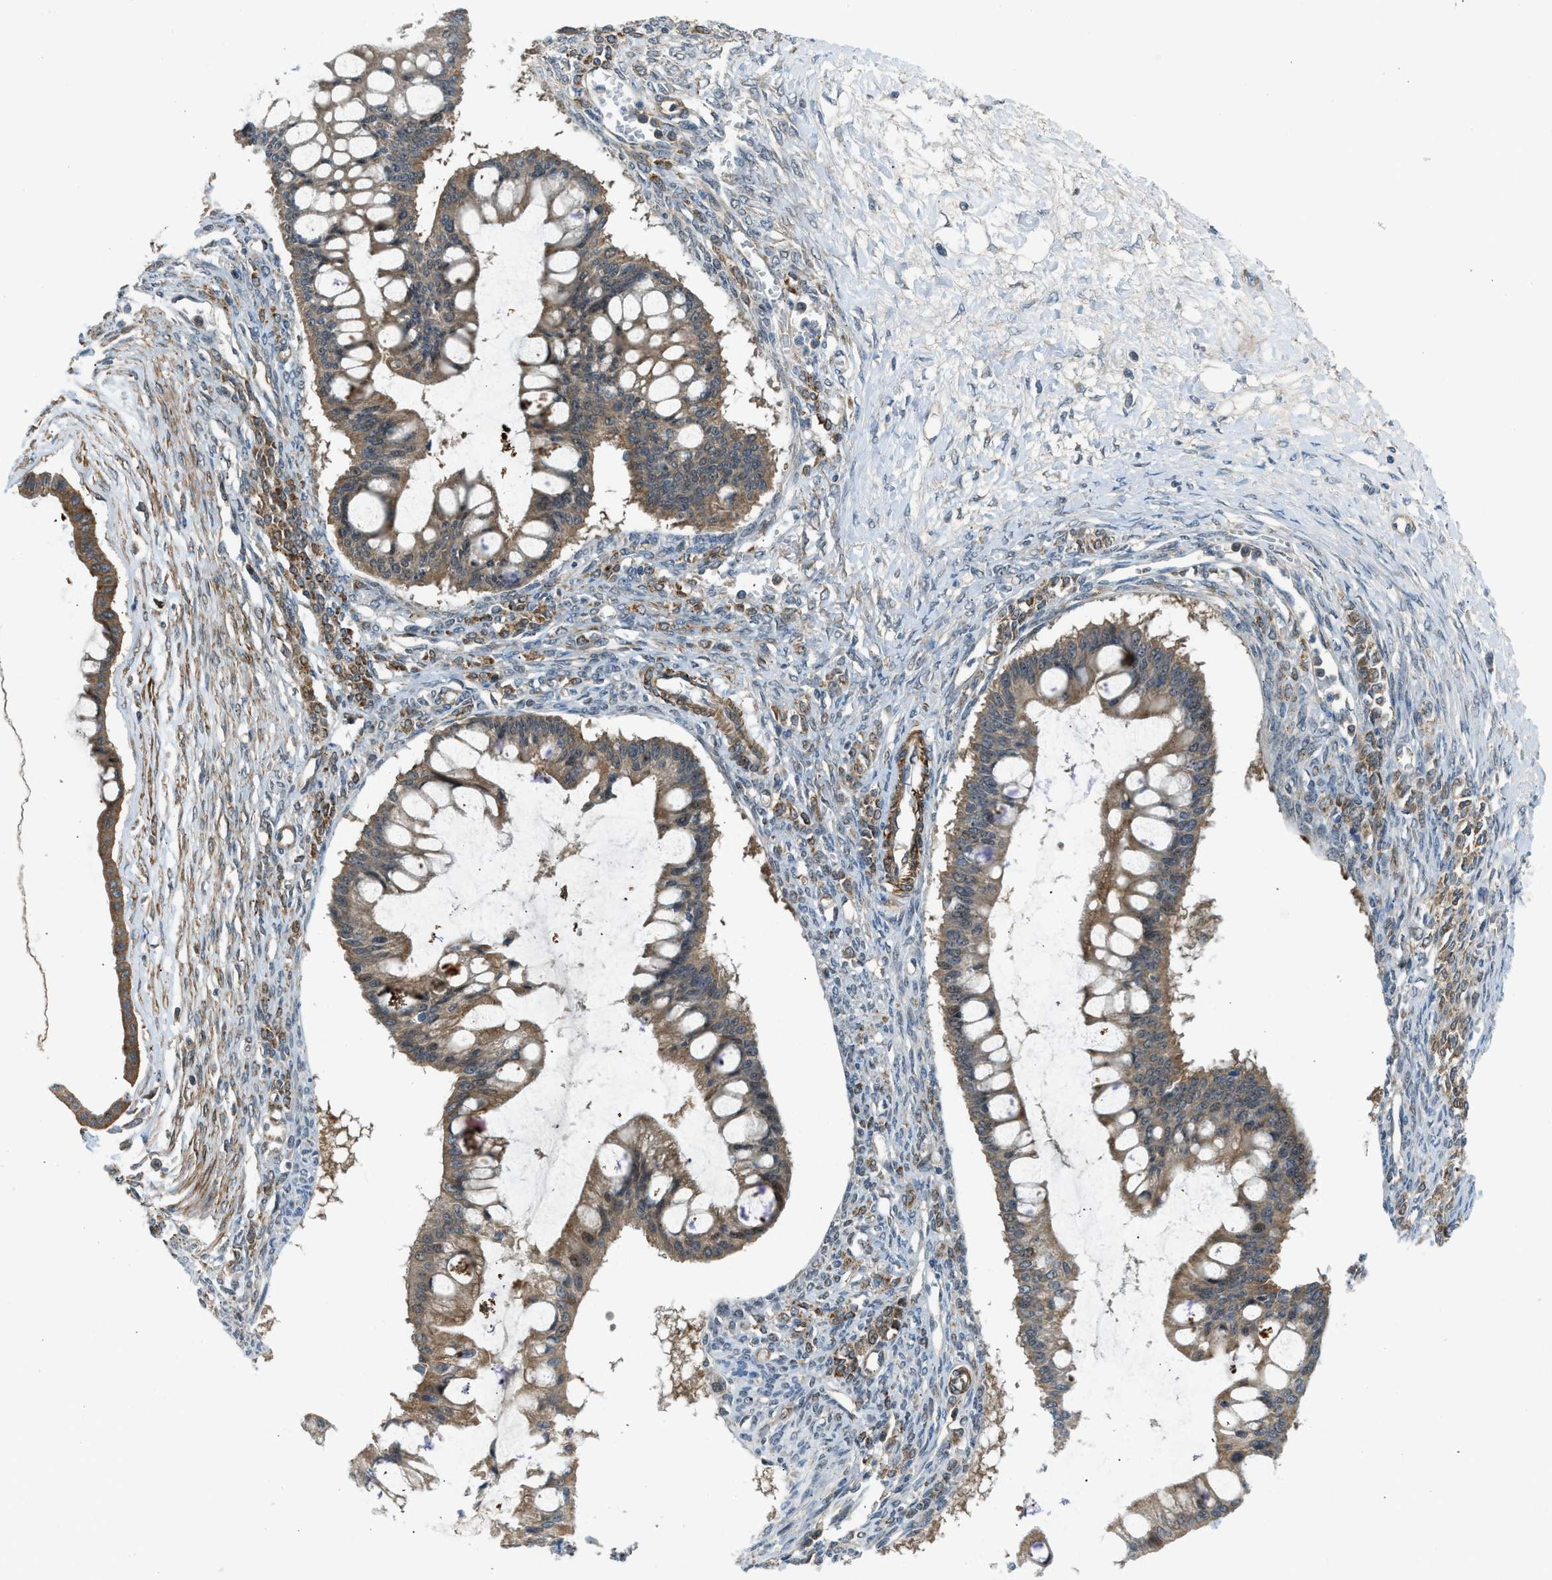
{"staining": {"intensity": "moderate", "quantity": ">75%", "location": "cytoplasmic/membranous"}, "tissue": "ovarian cancer", "cell_type": "Tumor cells", "image_type": "cancer", "snomed": [{"axis": "morphology", "description": "Cystadenocarcinoma, mucinous, NOS"}, {"axis": "topography", "description": "Ovary"}], "caption": "Mucinous cystadenocarcinoma (ovarian) was stained to show a protein in brown. There is medium levels of moderate cytoplasmic/membranous staining in approximately >75% of tumor cells. (IHC, brightfield microscopy, high magnification).", "gene": "SESN2", "patient": {"sex": "female", "age": 73}}